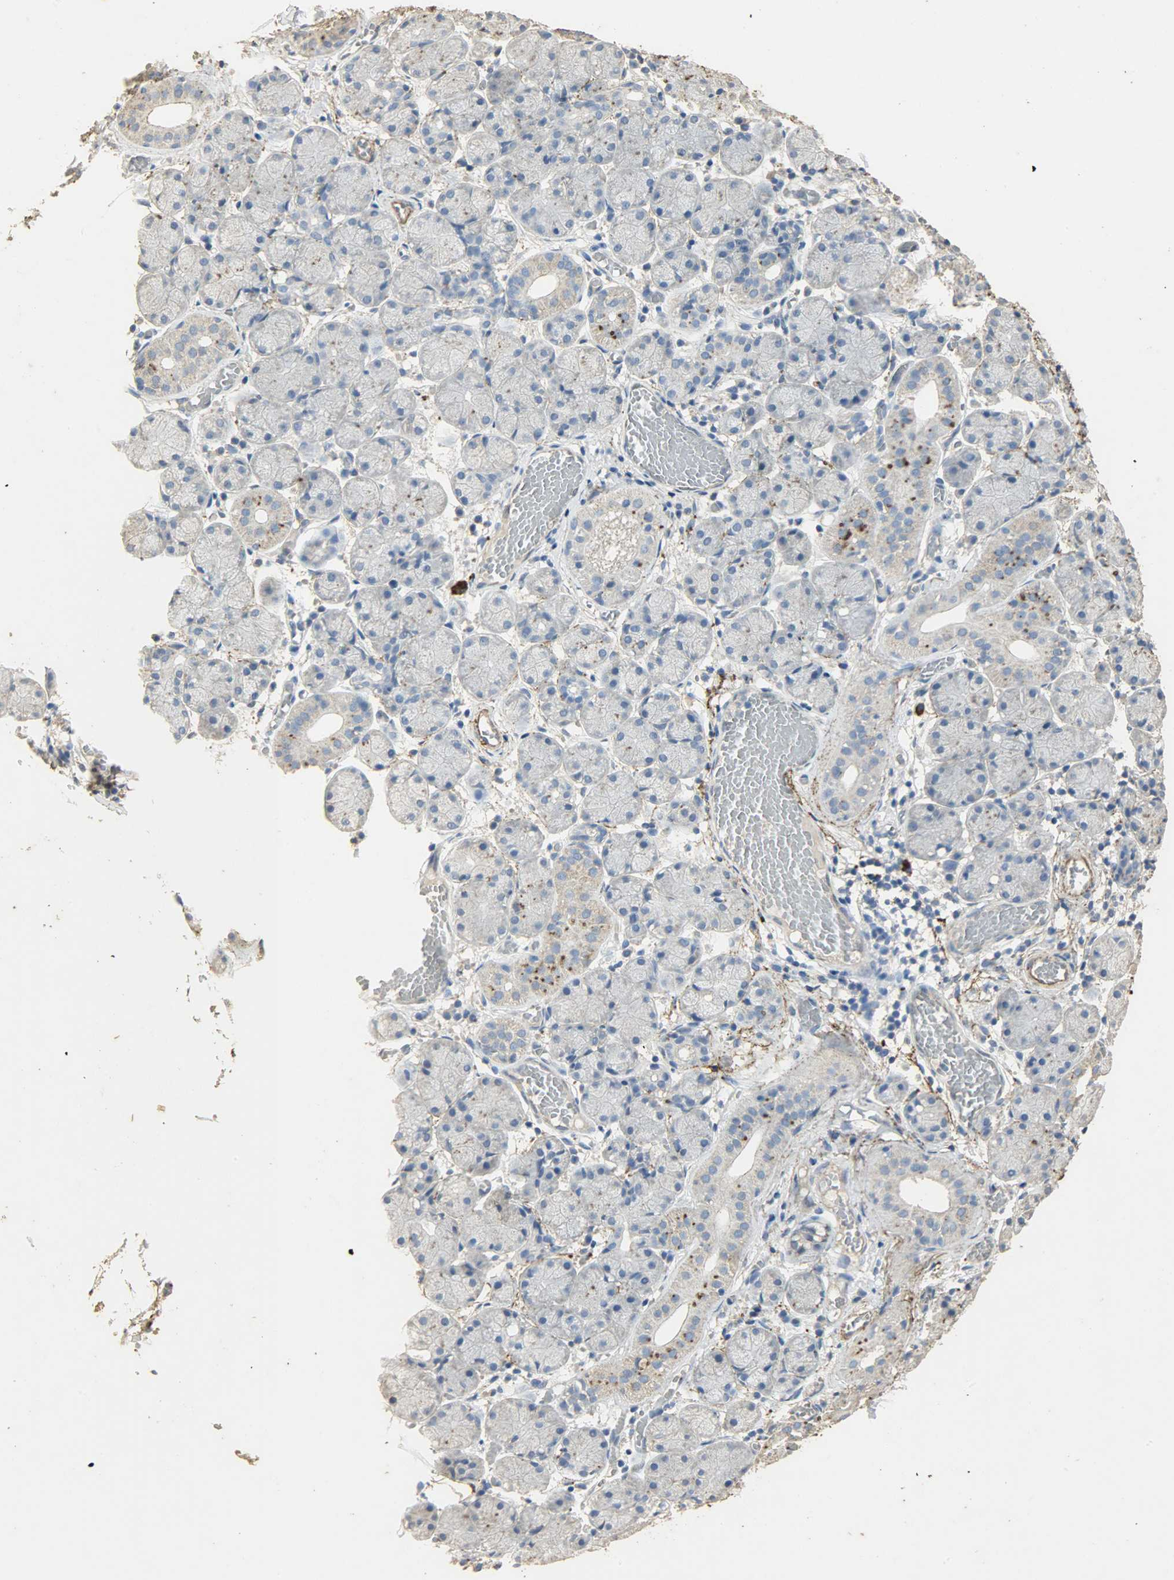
{"staining": {"intensity": "moderate", "quantity": "<25%", "location": "cytoplasmic/membranous"}, "tissue": "salivary gland", "cell_type": "Glandular cells", "image_type": "normal", "snomed": [{"axis": "morphology", "description": "Normal tissue, NOS"}, {"axis": "topography", "description": "Salivary gland"}], "caption": "This micrograph displays immunohistochemistry (IHC) staining of unremarkable salivary gland, with low moderate cytoplasmic/membranous expression in about <25% of glandular cells.", "gene": "ASB9", "patient": {"sex": "female", "age": 24}}